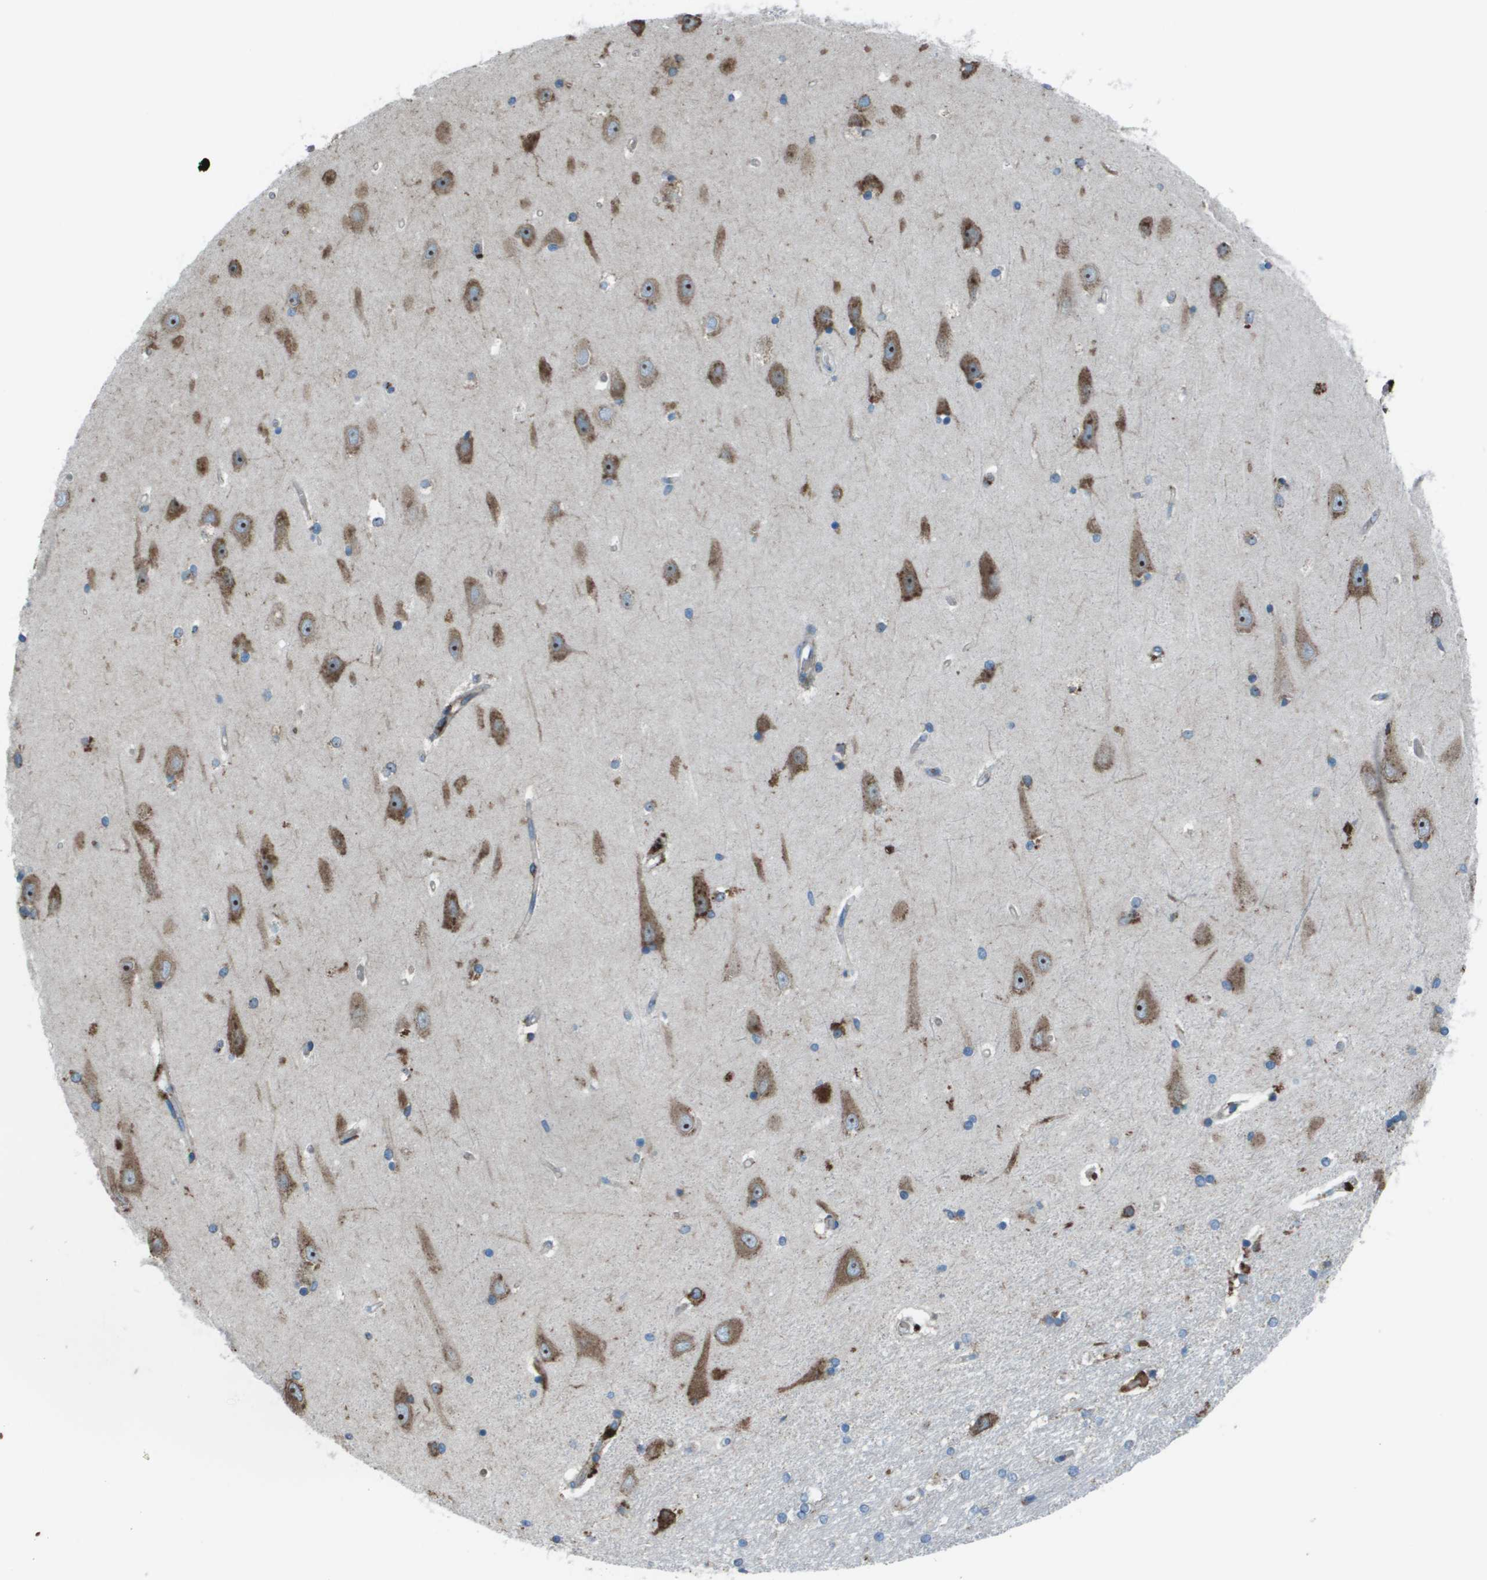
{"staining": {"intensity": "moderate", "quantity": "<25%", "location": "cytoplasmic/membranous"}, "tissue": "hippocampus", "cell_type": "Glial cells", "image_type": "normal", "snomed": [{"axis": "morphology", "description": "Normal tissue, NOS"}, {"axis": "topography", "description": "Hippocampus"}], "caption": "Protein expression analysis of unremarkable human hippocampus reveals moderate cytoplasmic/membranous expression in approximately <25% of glial cells.", "gene": "UTS2", "patient": {"sex": "male", "age": 45}}